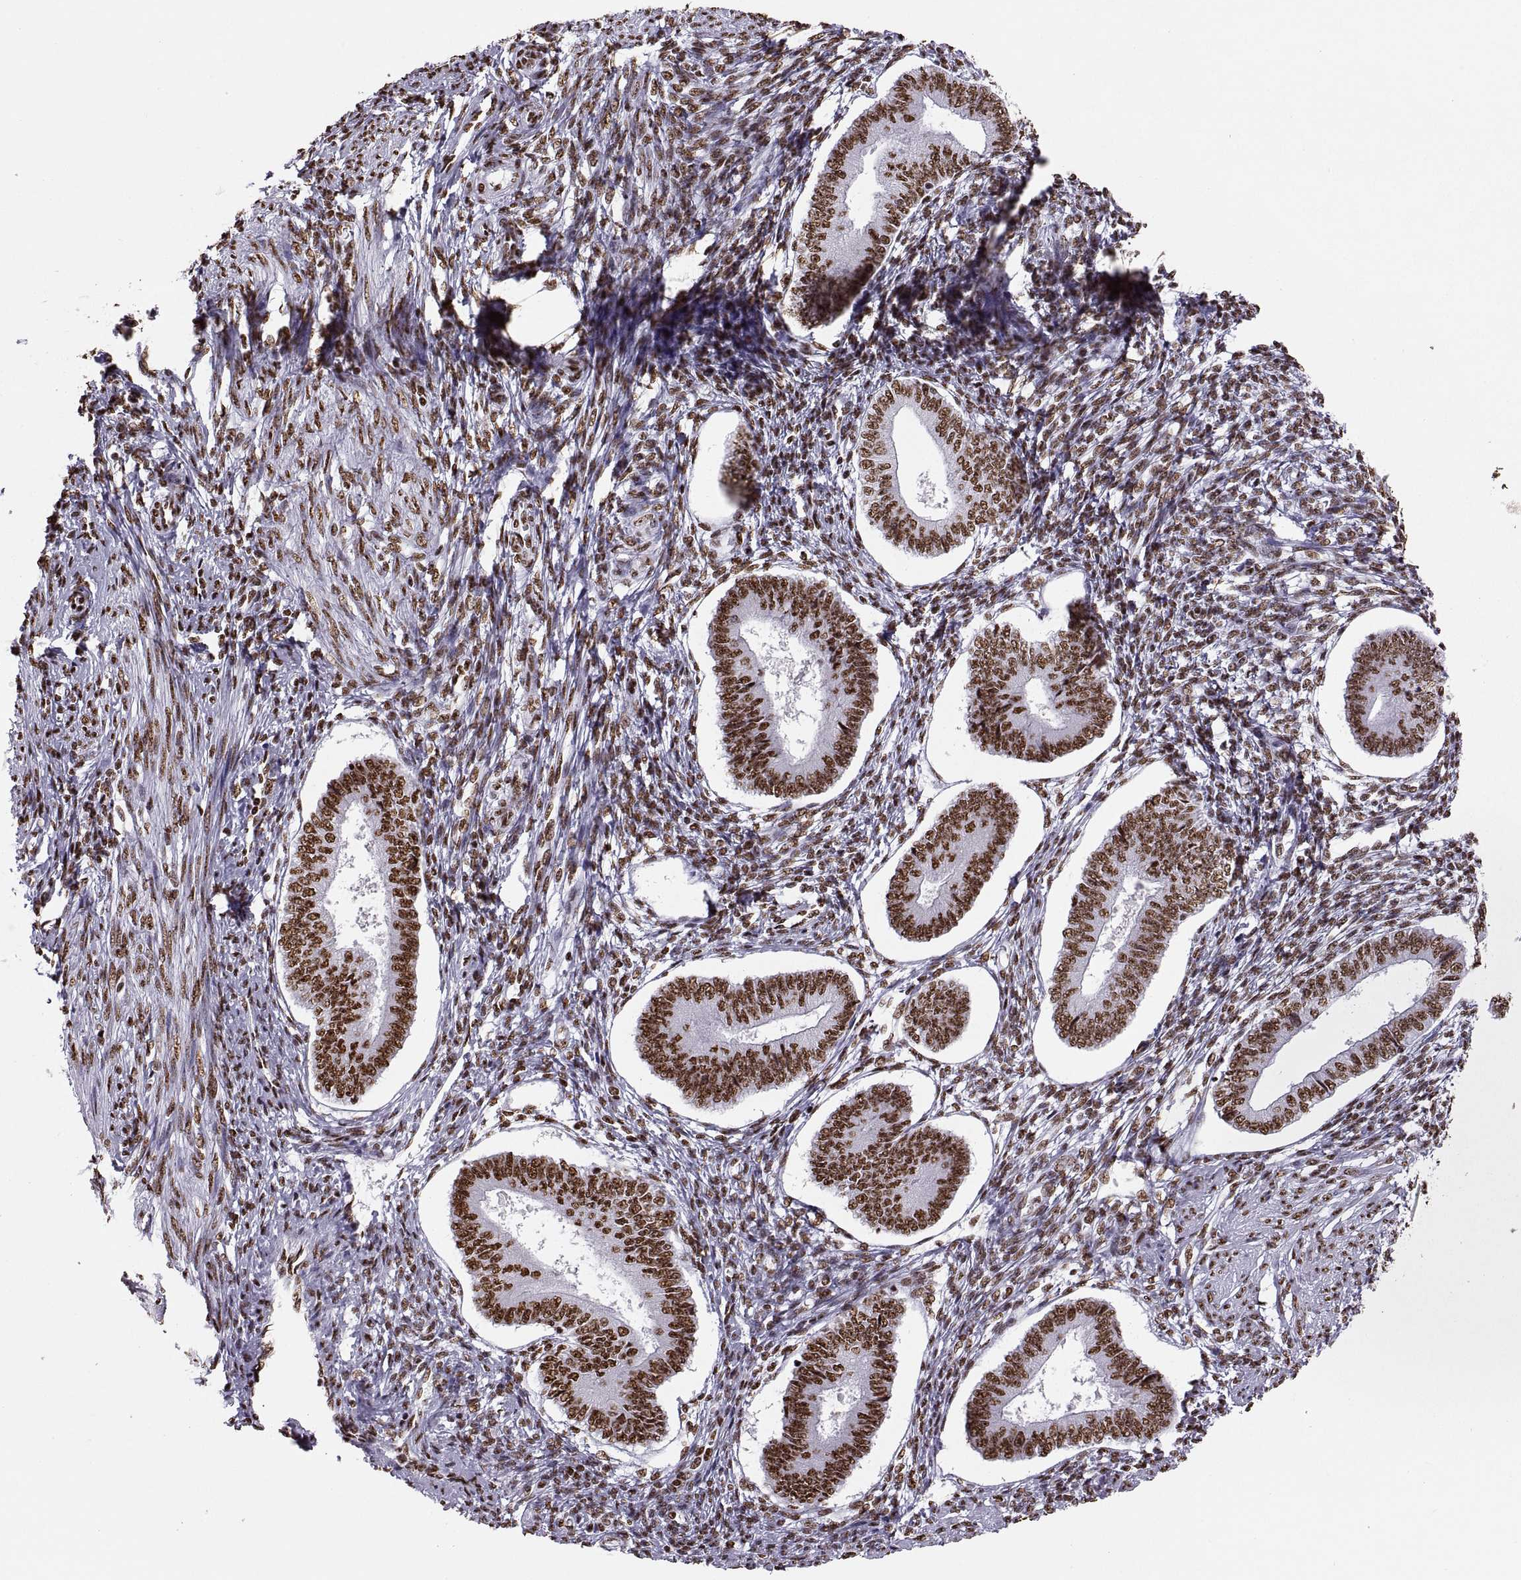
{"staining": {"intensity": "moderate", "quantity": ">75%", "location": "nuclear"}, "tissue": "endometrium", "cell_type": "Cells in endometrial stroma", "image_type": "normal", "snomed": [{"axis": "morphology", "description": "Normal tissue, NOS"}, {"axis": "topography", "description": "Endometrium"}], "caption": "About >75% of cells in endometrial stroma in benign human endometrium show moderate nuclear protein positivity as visualized by brown immunohistochemical staining.", "gene": "SNAI1", "patient": {"sex": "female", "age": 42}}